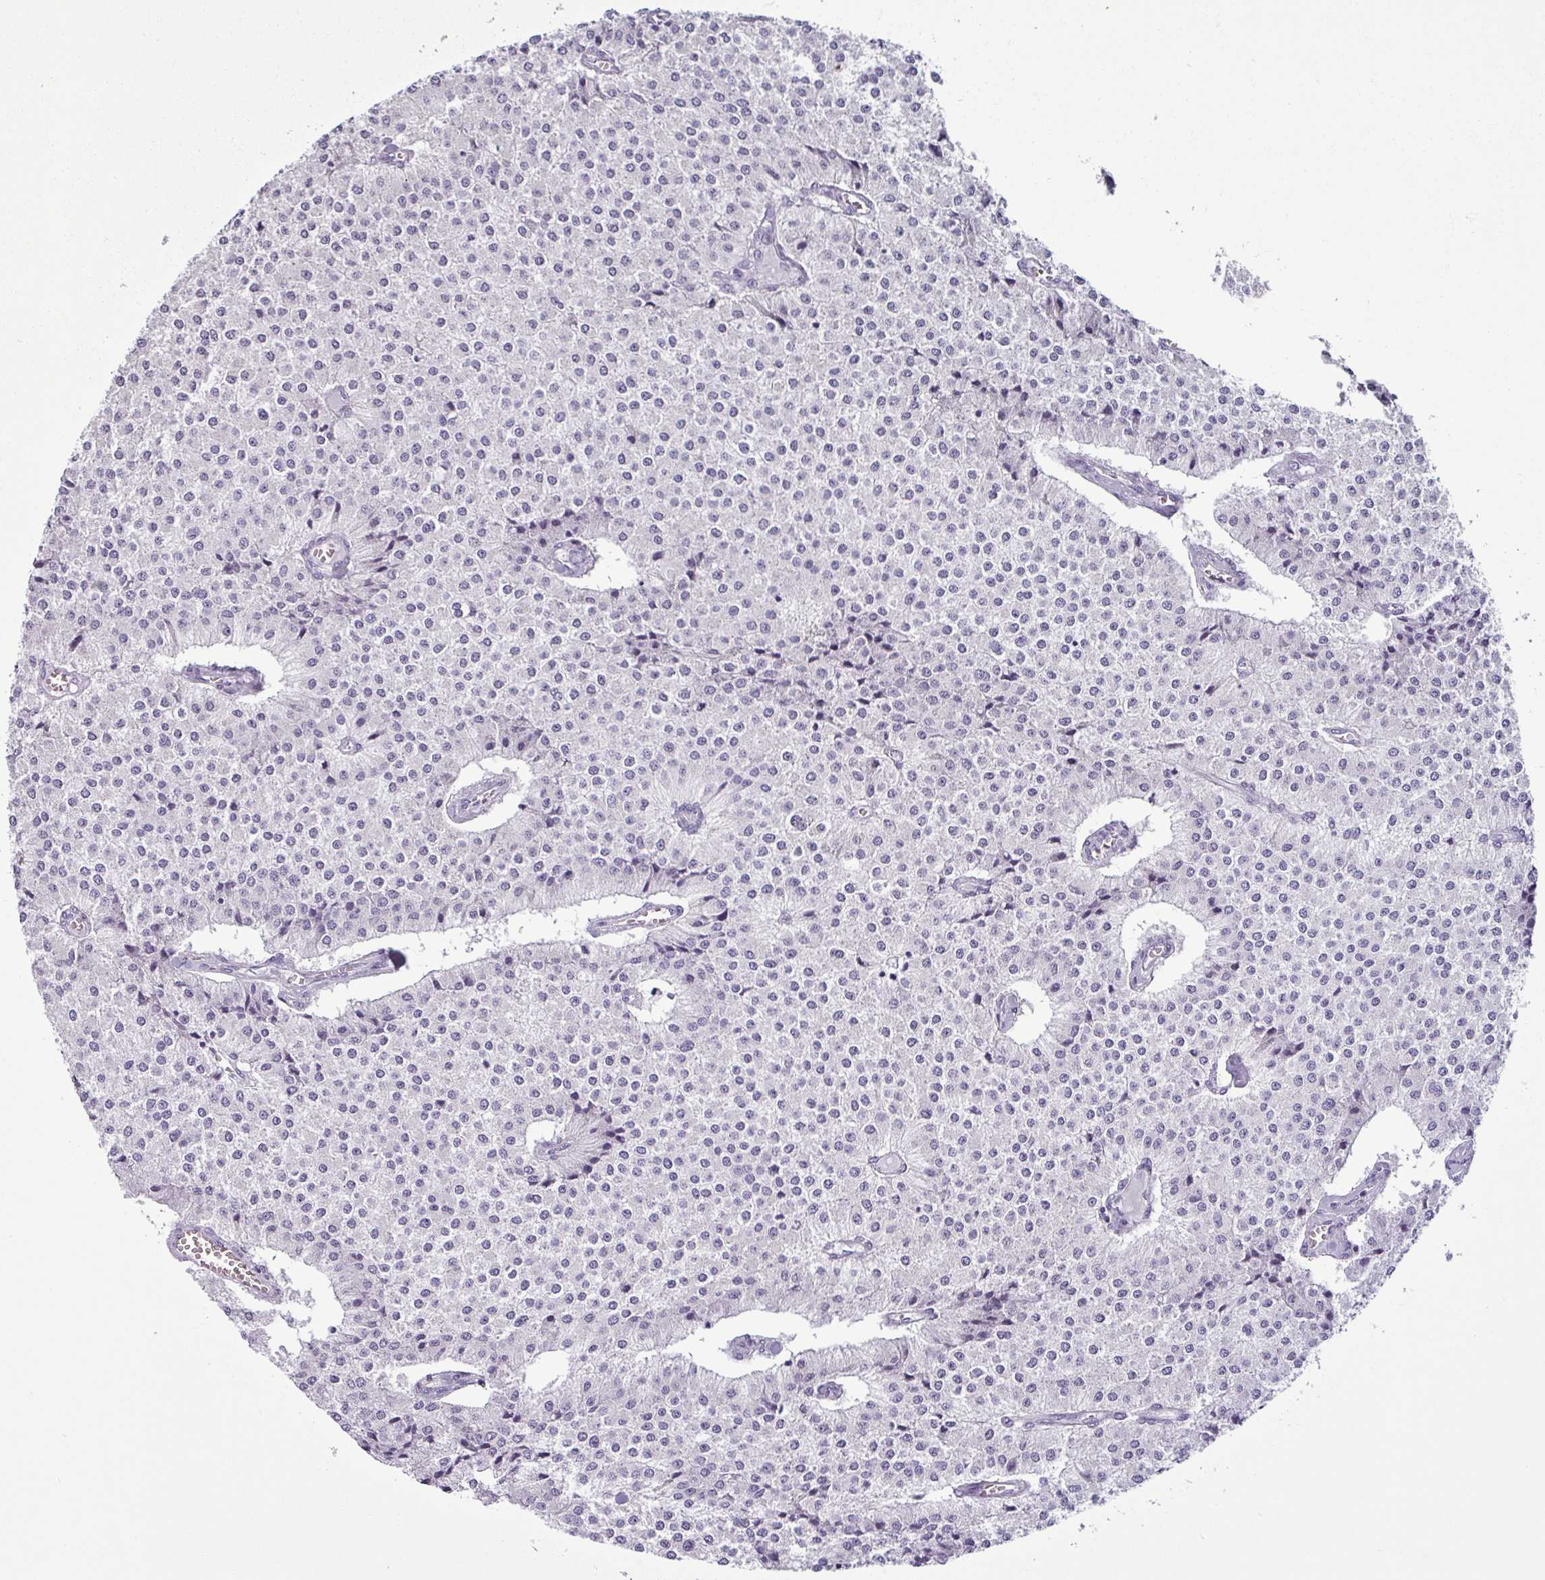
{"staining": {"intensity": "negative", "quantity": "none", "location": "none"}, "tissue": "carcinoid", "cell_type": "Tumor cells", "image_type": "cancer", "snomed": [{"axis": "morphology", "description": "Carcinoid, malignant, NOS"}, {"axis": "topography", "description": "Colon"}], "caption": "Immunohistochemistry (IHC) micrograph of human carcinoid (malignant) stained for a protein (brown), which demonstrates no positivity in tumor cells.", "gene": "CDH16", "patient": {"sex": "female", "age": 52}}